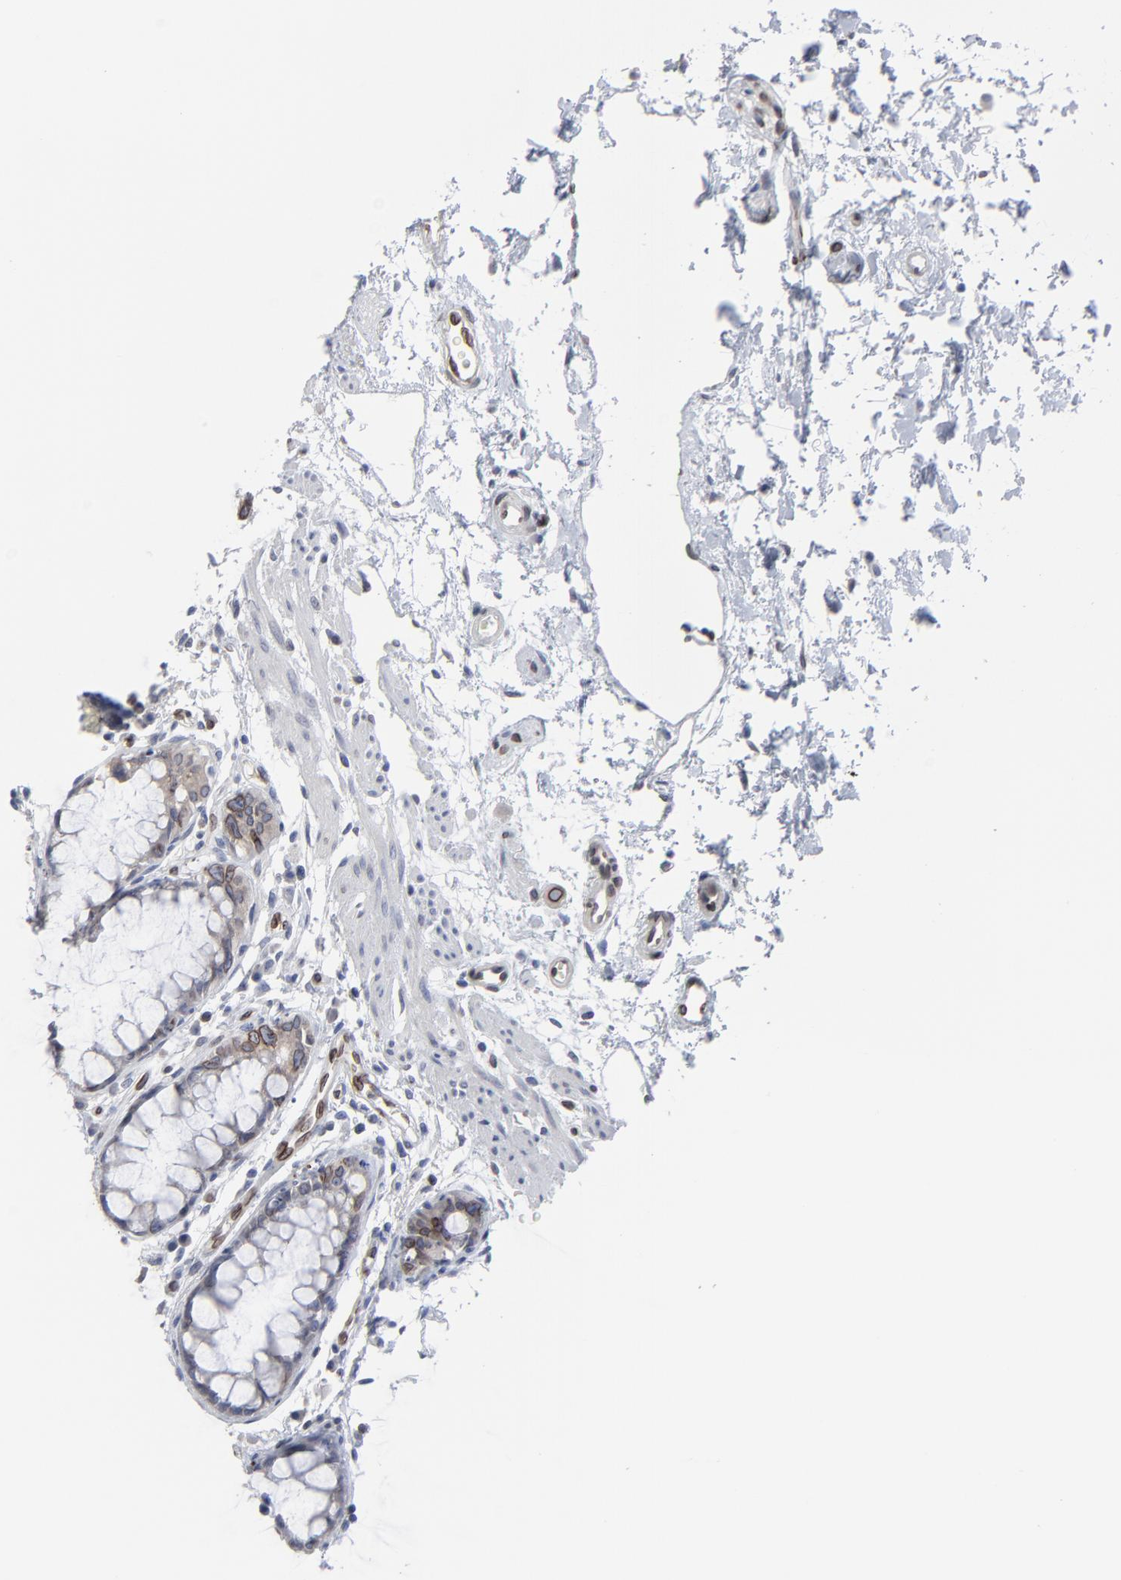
{"staining": {"intensity": "moderate", "quantity": "<25%", "location": "cytoplasmic/membranous,nuclear"}, "tissue": "rectum", "cell_type": "Glandular cells", "image_type": "normal", "snomed": [{"axis": "morphology", "description": "Normal tissue, NOS"}, {"axis": "morphology", "description": "Adenocarcinoma, NOS"}, {"axis": "topography", "description": "Rectum"}], "caption": "Brown immunohistochemical staining in benign rectum shows moderate cytoplasmic/membranous,nuclear expression in about <25% of glandular cells. The staining was performed using DAB (3,3'-diaminobenzidine) to visualize the protein expression in brown, while the nuclei were stained in blue with hematoxylin (Magnification: 20x).", "gene": "SYNE2", "patient": {"sex": "female", "age": 65}}